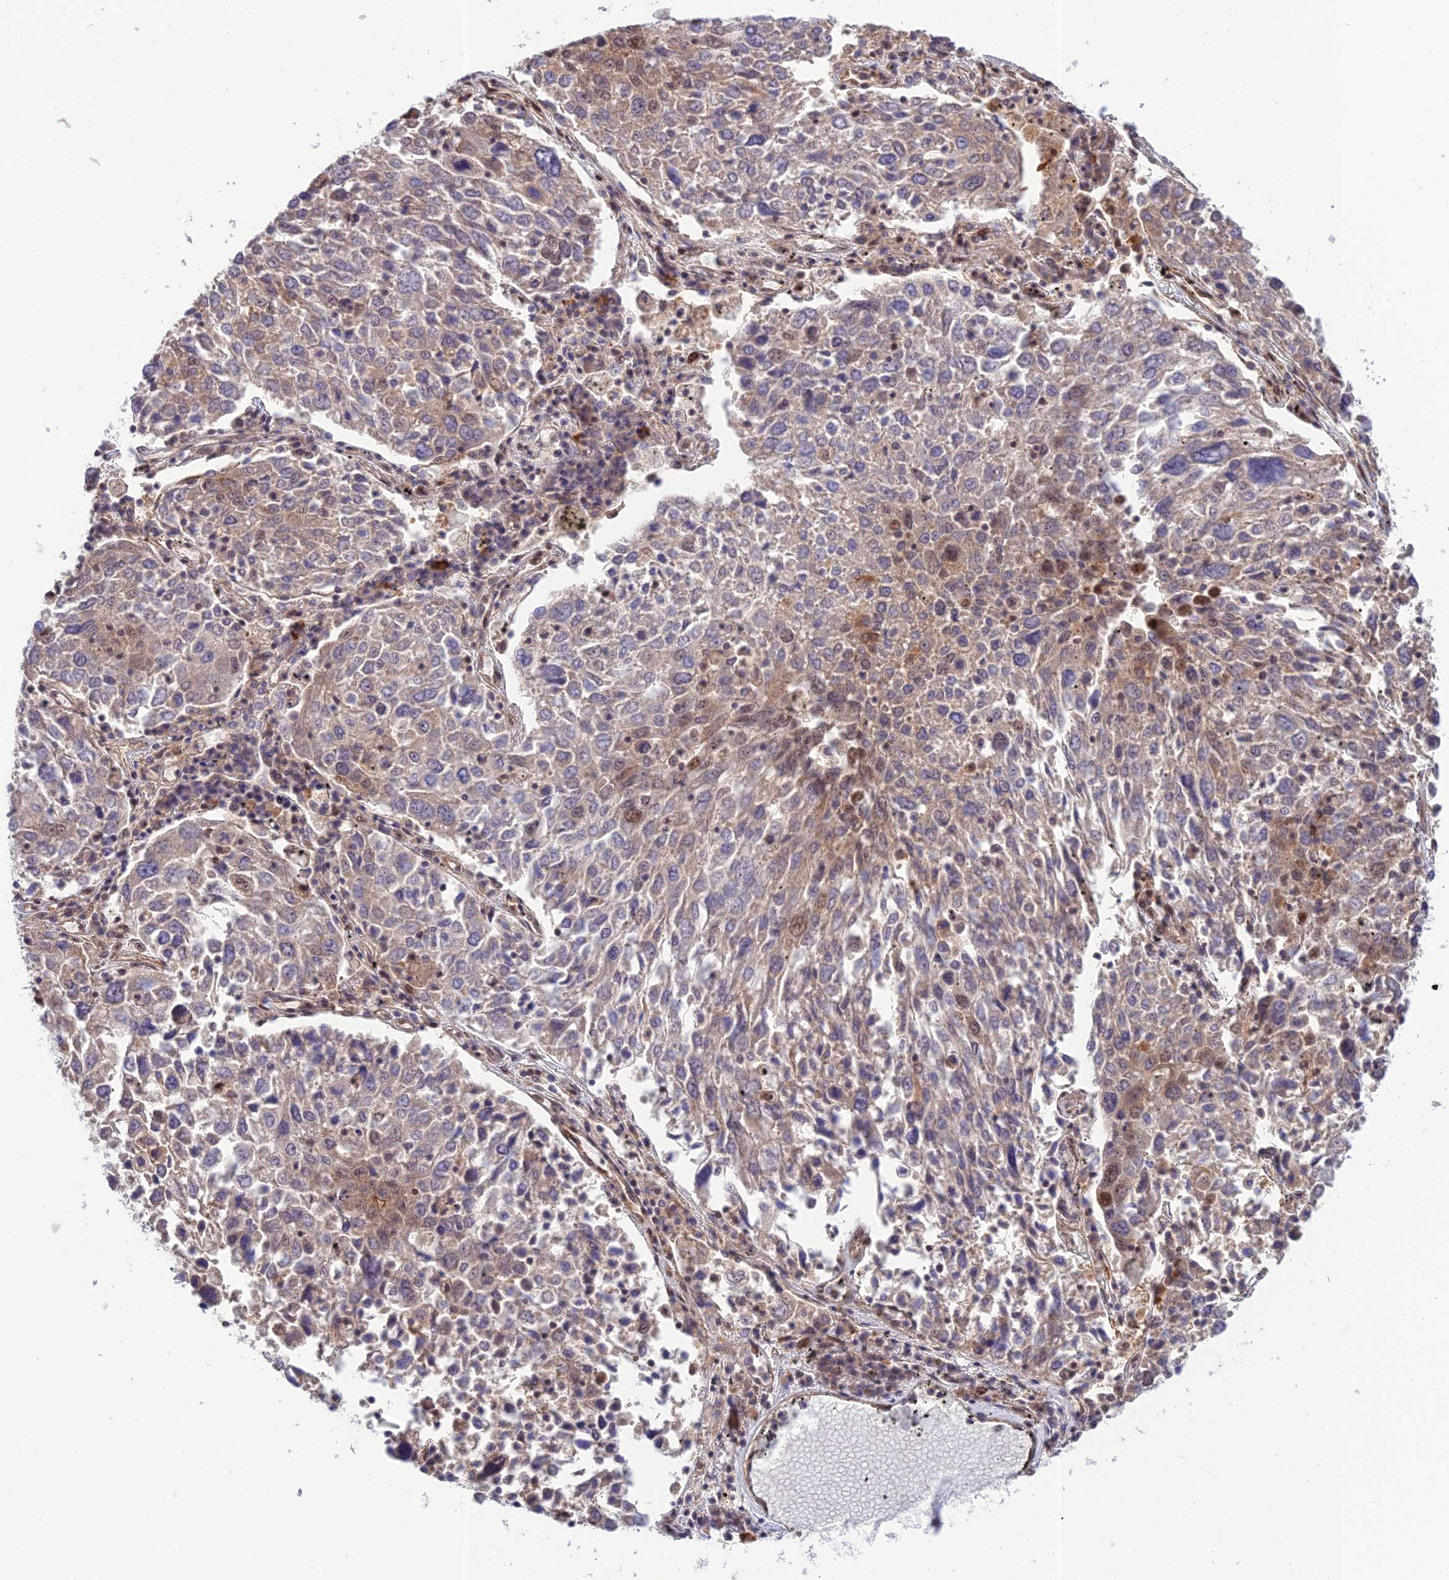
{"staining": {"intensity": "moderate", "quantity": "<25%", "location": "nuclear"}, "tissue": "lung cancer", "cell_type": "Tumor cells", "image_type": "cancer", "snomed": [{"axis": "morphology", "description": "Squamous cell carcinoma, NOS"}, {"axis": "topography", "description": "Lung"}], "caption": "Lung squamous cell carcinoma tissue displays moderate nuclear staining in approximately <25% of tumor cells, visualized by immunohistochemistry.", "gene": "ZNF584", "patient": {"sex": "male", "age": 65}}